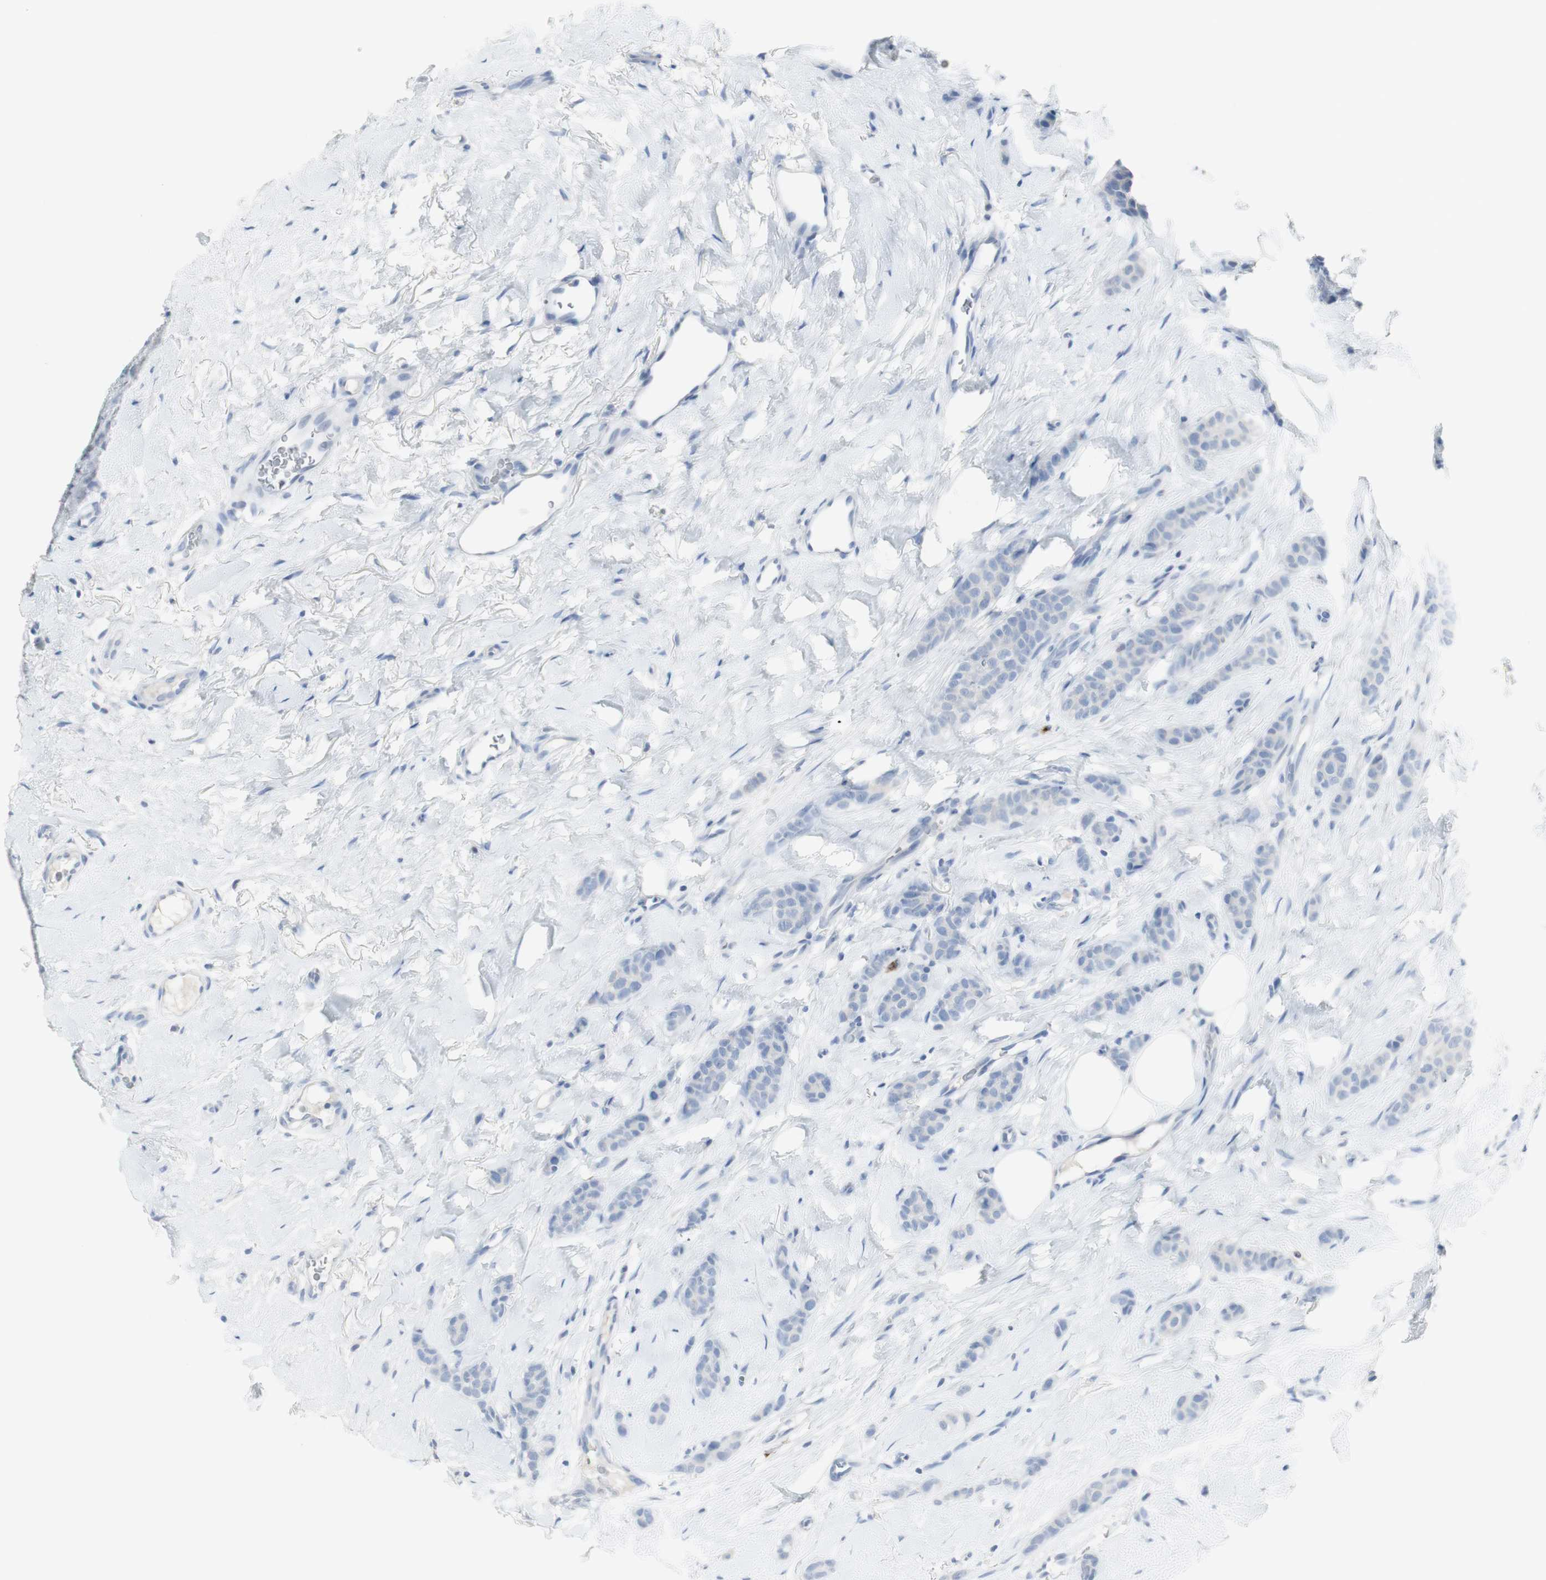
{"staining": {"intensity": "negative", "quantity": "none", "location": "none"}, "tissue": "breast cancer", "cell_type": "Tumor cells", "image_type": "cancer", "snomed": [{"axis": "morphology", "description": "Lobular carcinoma"}, {"axis": "topography", "description": "Skin"}, {"axis": "topography", "description": "Breast"}], "caption": "This is an immunohistochemistry photomicrograph of human breast lobular carcinoma. There is no positivity in tumor cells.", "gene": "CD207", "patient": {"sex": "female", "age": 46}}